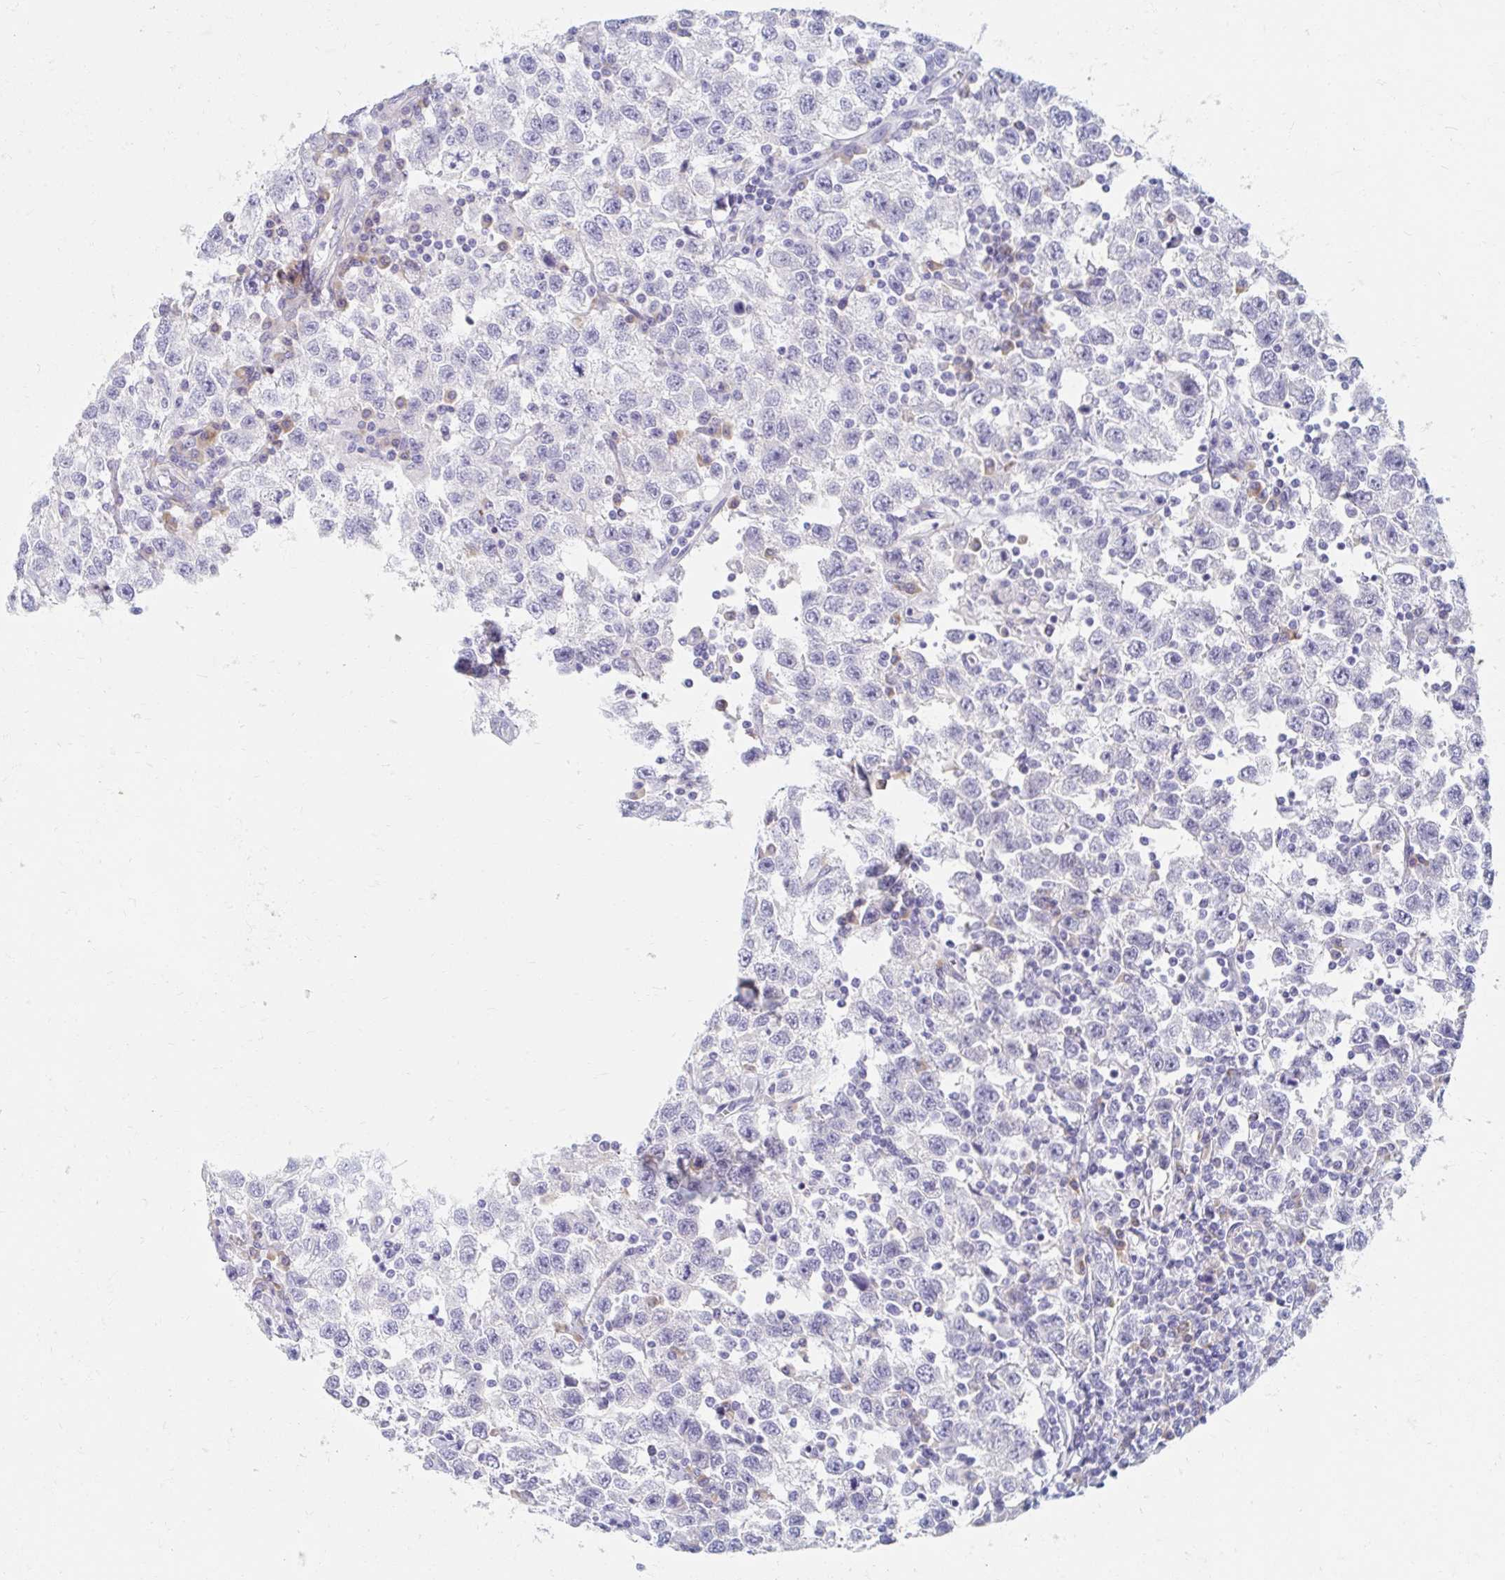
{"staining": {"intensity": "negative", "quantity": "none", "location": "none"}, "tissue": "testis cancer", "cell_type": "Tumor cells", "image_type": "cancer", "snomed": [{"axis": "morphology", "description": "Seminoma, NOS"}, {"axis": "topography", "description": "Testis"}], "caption": "This is an immunohistochemistry (IHC) image of human testis cancer. There is no expression in tumor cells.", "gene": "MYLK2", "patient": {"sex": "male", "age": 41}}